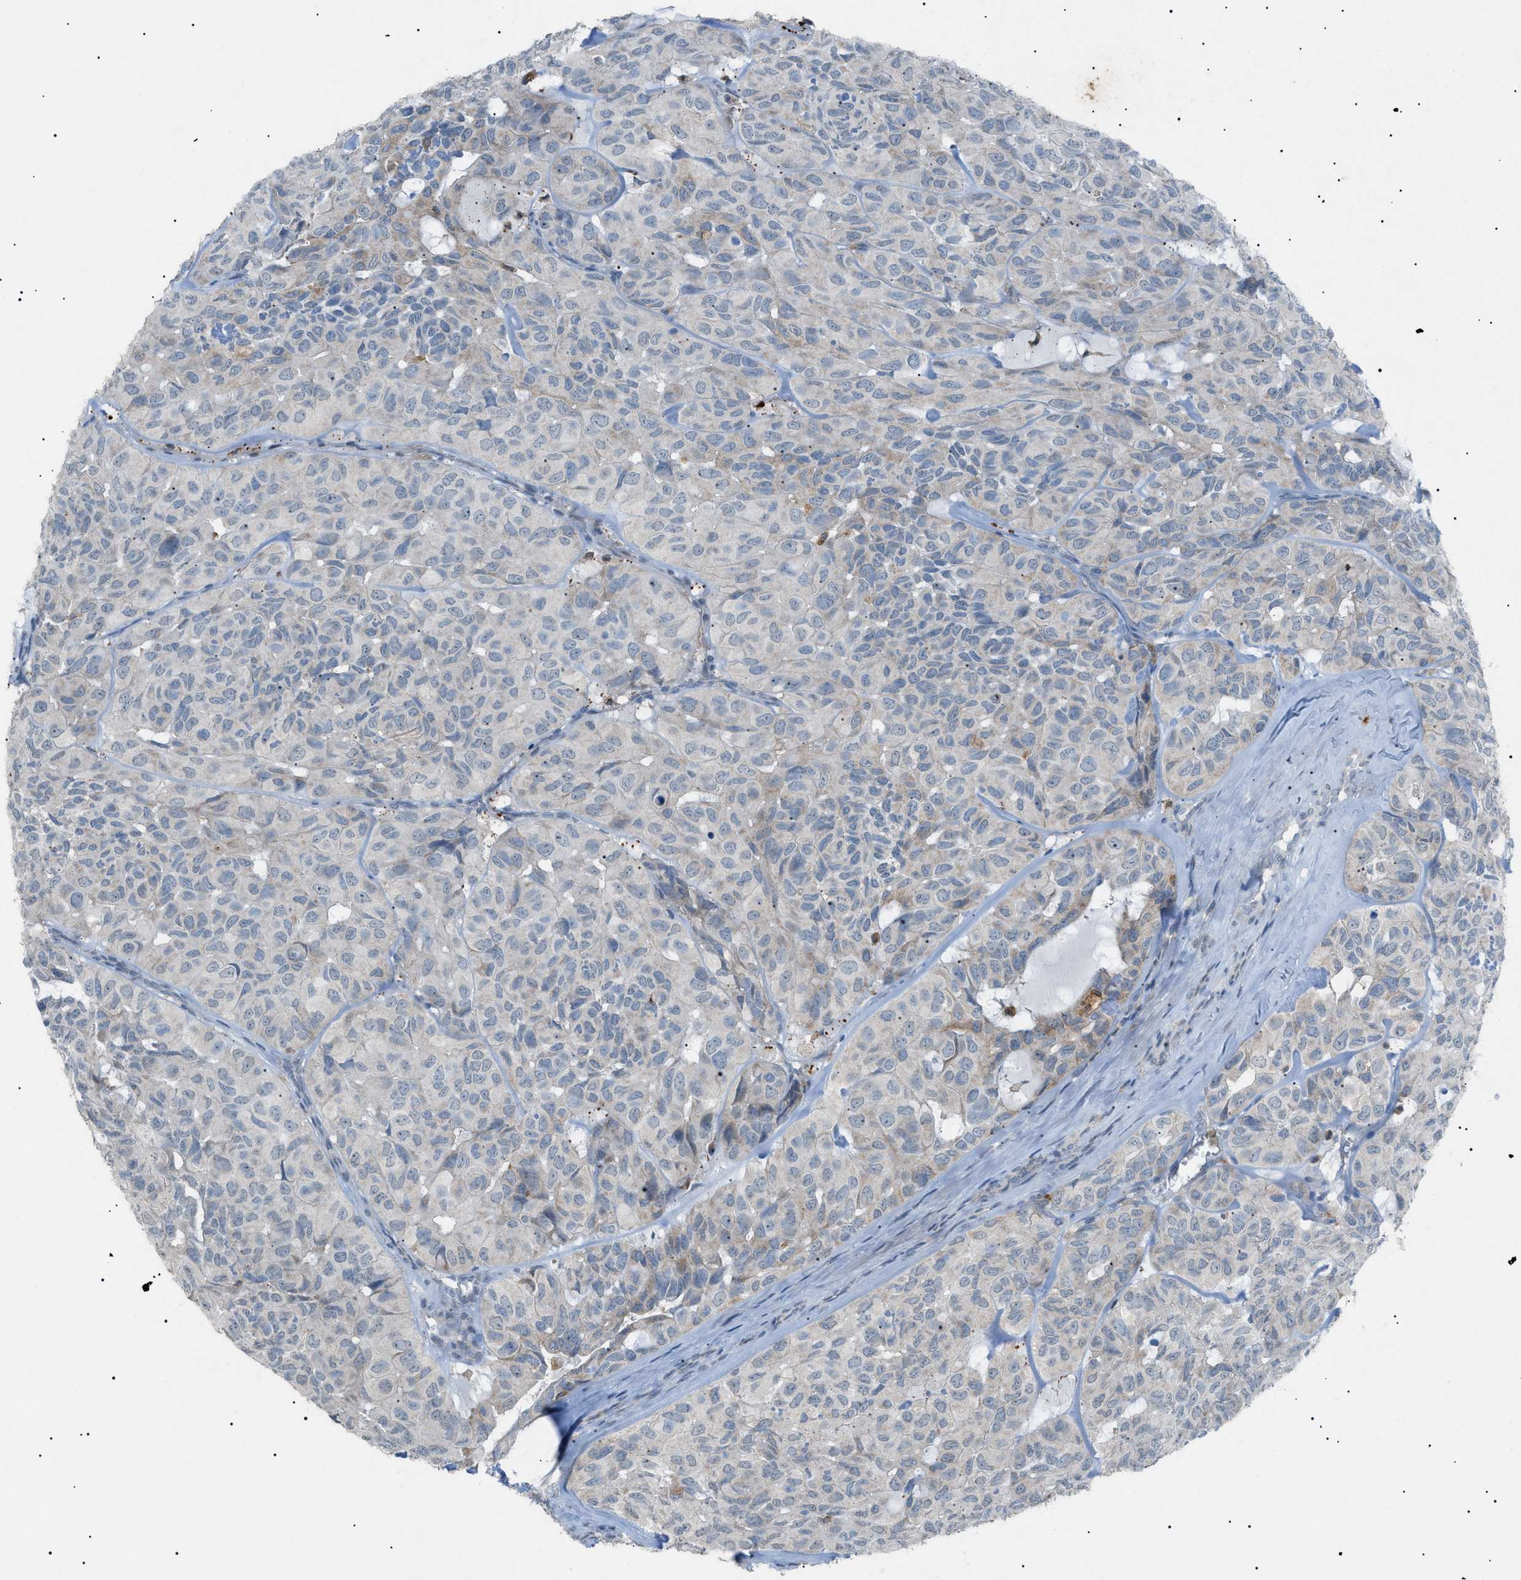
{"staining": {"intensity": "negative", "quantity": "none", "location": "none"}, "tissue": "head and neck cancer", "cell_type": "Tumor cells", "image_type": "cancer", "snomed": [{"axis": "morphology", "description": "Adenocarcinoma, NOS"}, {"axis": "topography", "description": "Salivary gland, NOS"}, {"axis": "topography", "description": "Head-Neck"}], "caption": "Immunohistochemistry (IHC) of head and neck cancer (adenocarcinoma) exhibits no expression in tumor cells. Nuclei are stained in blue.", "gene": "BTK", "patient": {"sex": "female", "age": 76}}